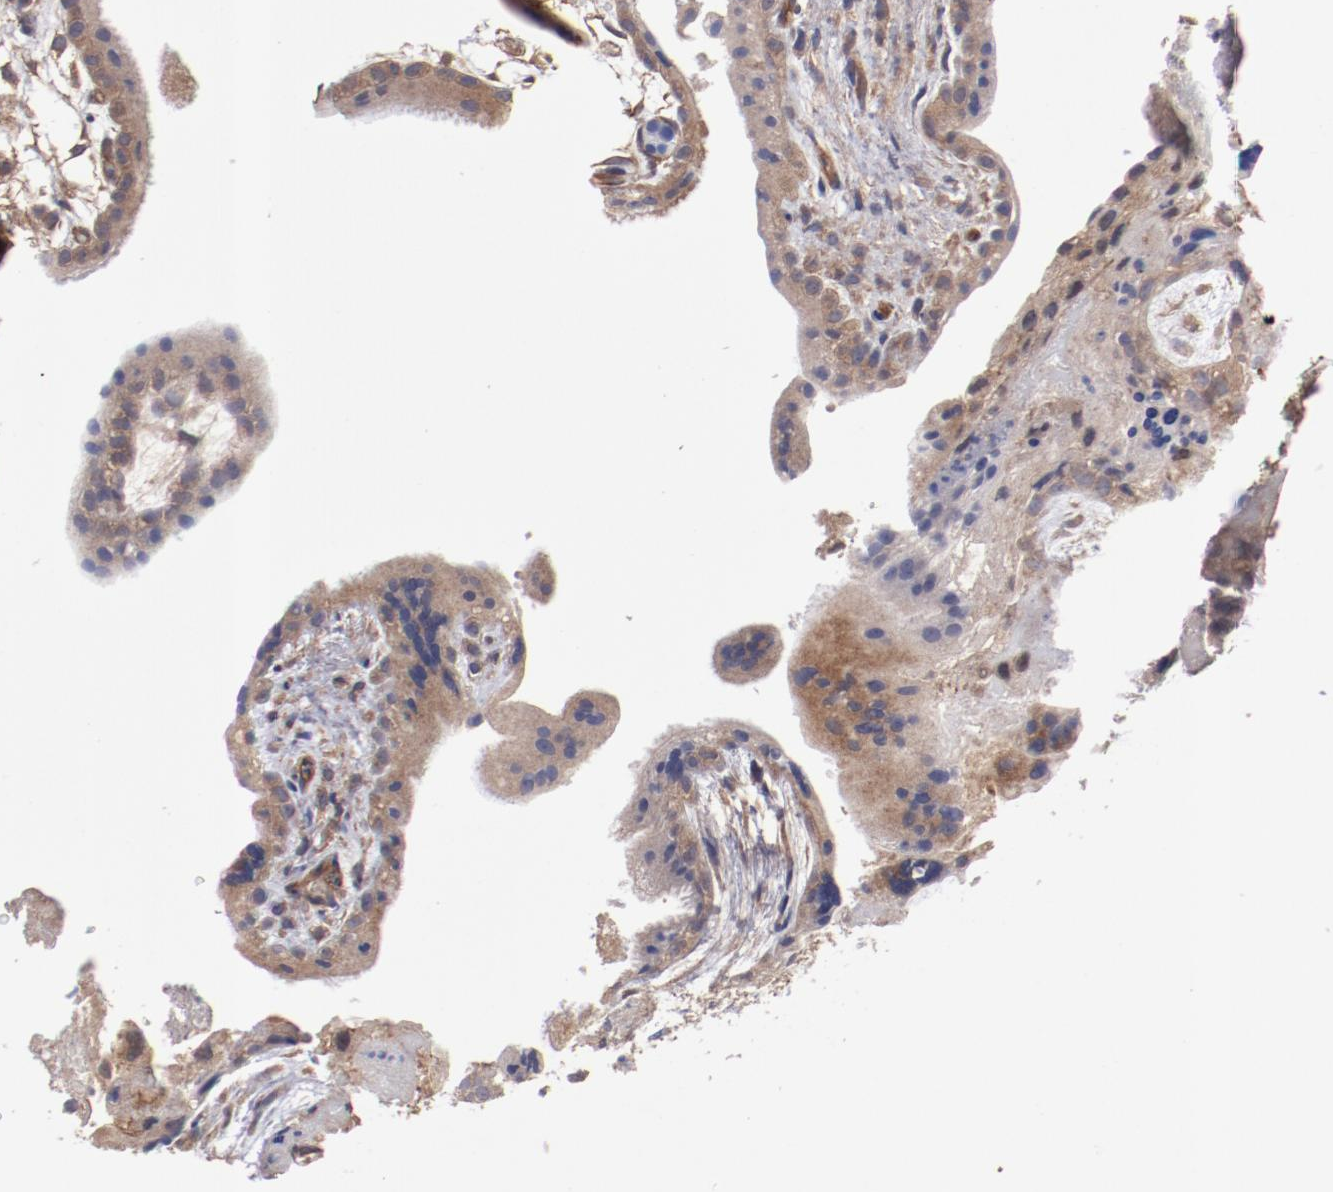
{"staining": {"intensity": "moderate", "quantity": ">75%", "location": "cytoplasmic/membranous"}, "tissue": "placenta", "cell_type": "Trophoblastic cells", "image_type": "normal", "snomed": [{"axis": "morphology", "description": "Normal tissue, NOS"}, {"axis": "topography", "description": "Placenta"}], "caption": "High-power microscopy captured an IHC photomicrograph of unremarkable placenta, revealing moderate cytoplasmic/membranous positivity in approximately >75% of trophoblastic cells.", "gene": "DNAAF2", "patient": {"sex": "female", "age": 35}}